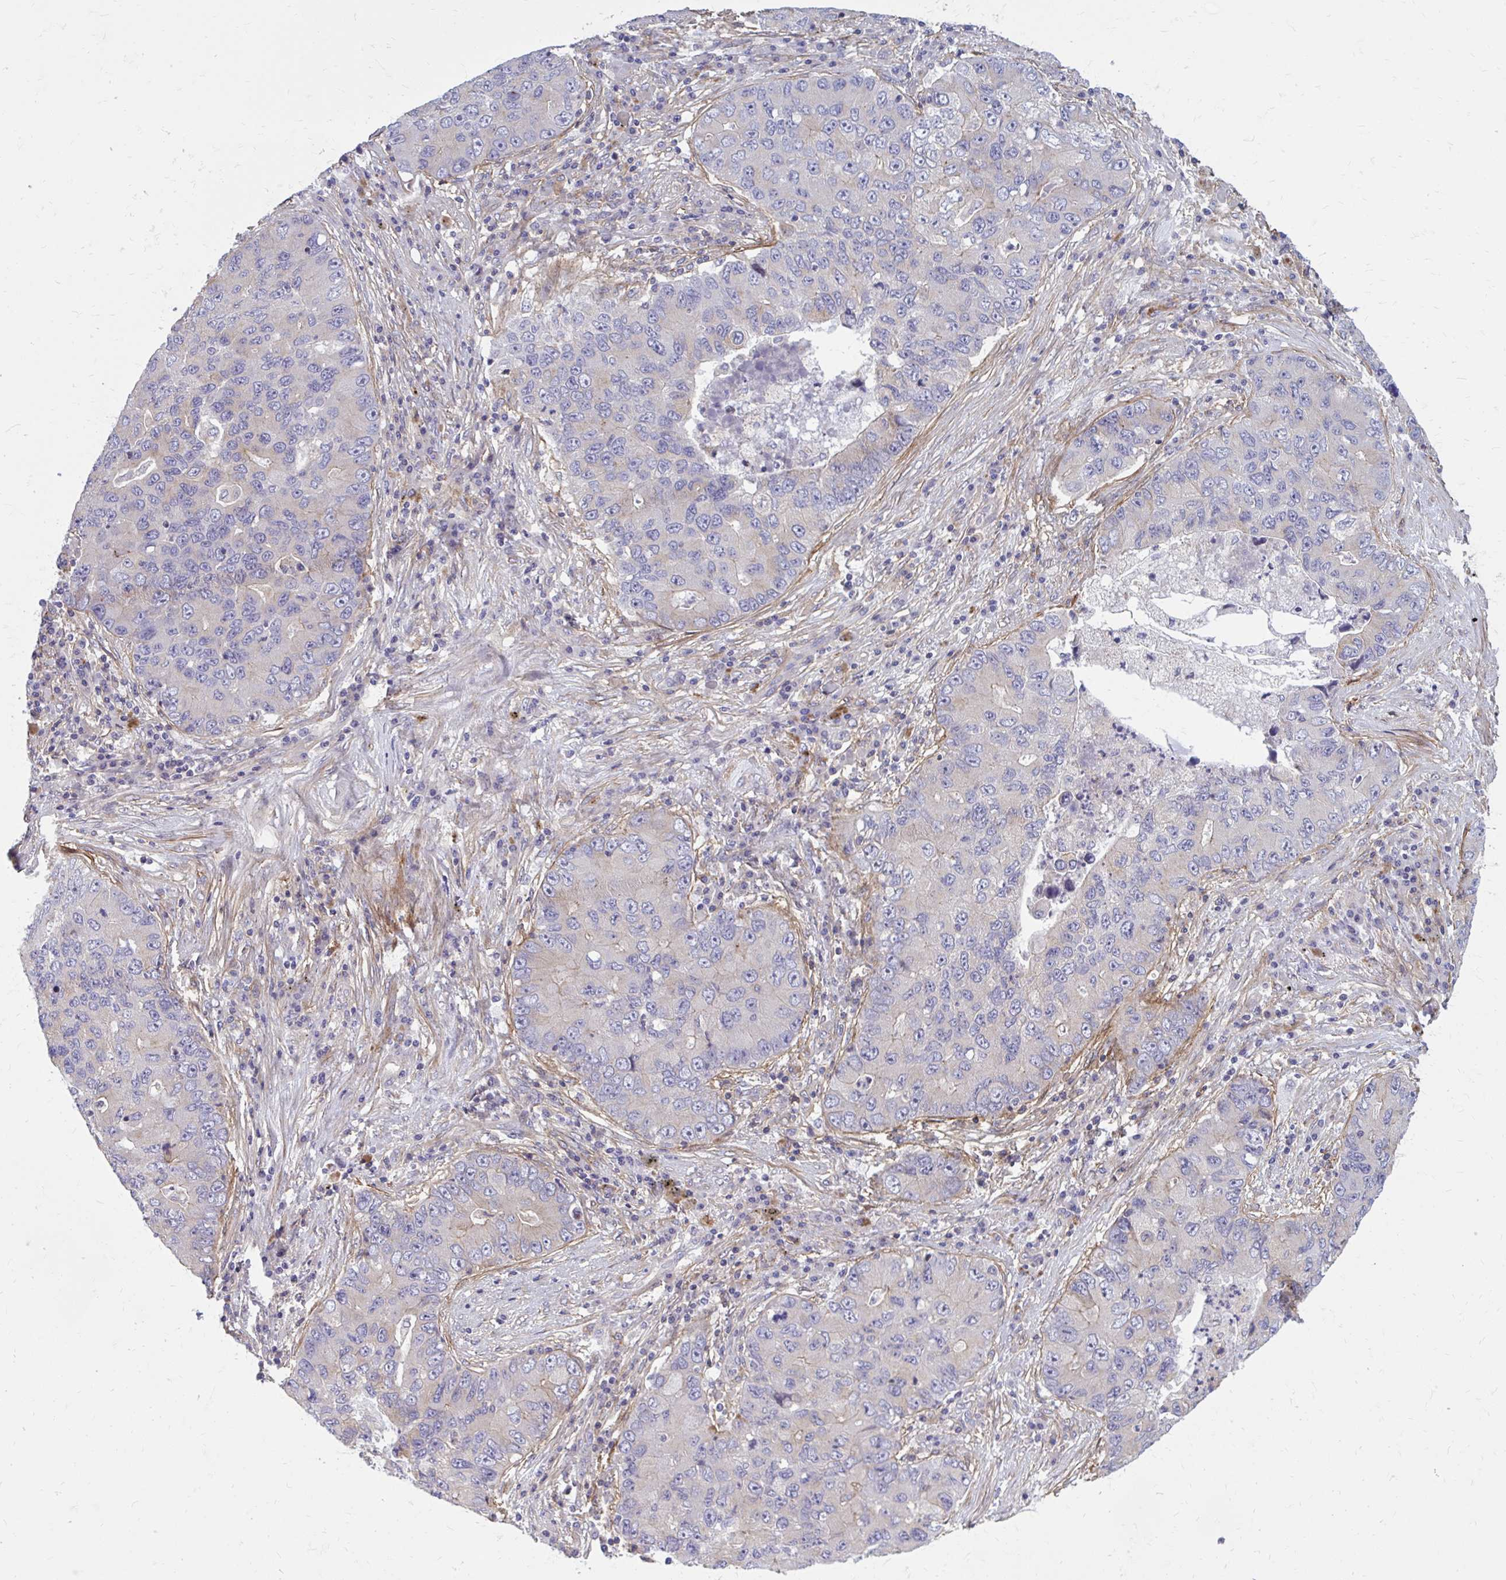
{"staining": {"intensity": "weak", "quantity": "<25%", "location": "cytoplasmic/membranous"}, "tissue": "lung cancer", "cell_type": "Tumor cells", "image_type": "cancer", "snomed": [{"axis": "morphology", "description": "Adenocarcinoma, NOS"}, {"axis": "morphology", "description": "Adenocarcinoma, metastatic, NOS"}, {"axis": "topography", "description": "Lymph node"}, {"axis": "topography", "description": "Lung"}], "caption": "This is an immunohistochemistry histopathology image of lung metastatic adenocarcinoma. There is no expression in tumor cells.", "gene": "FAP", "patient": {"sex": "female", "age": 54}}